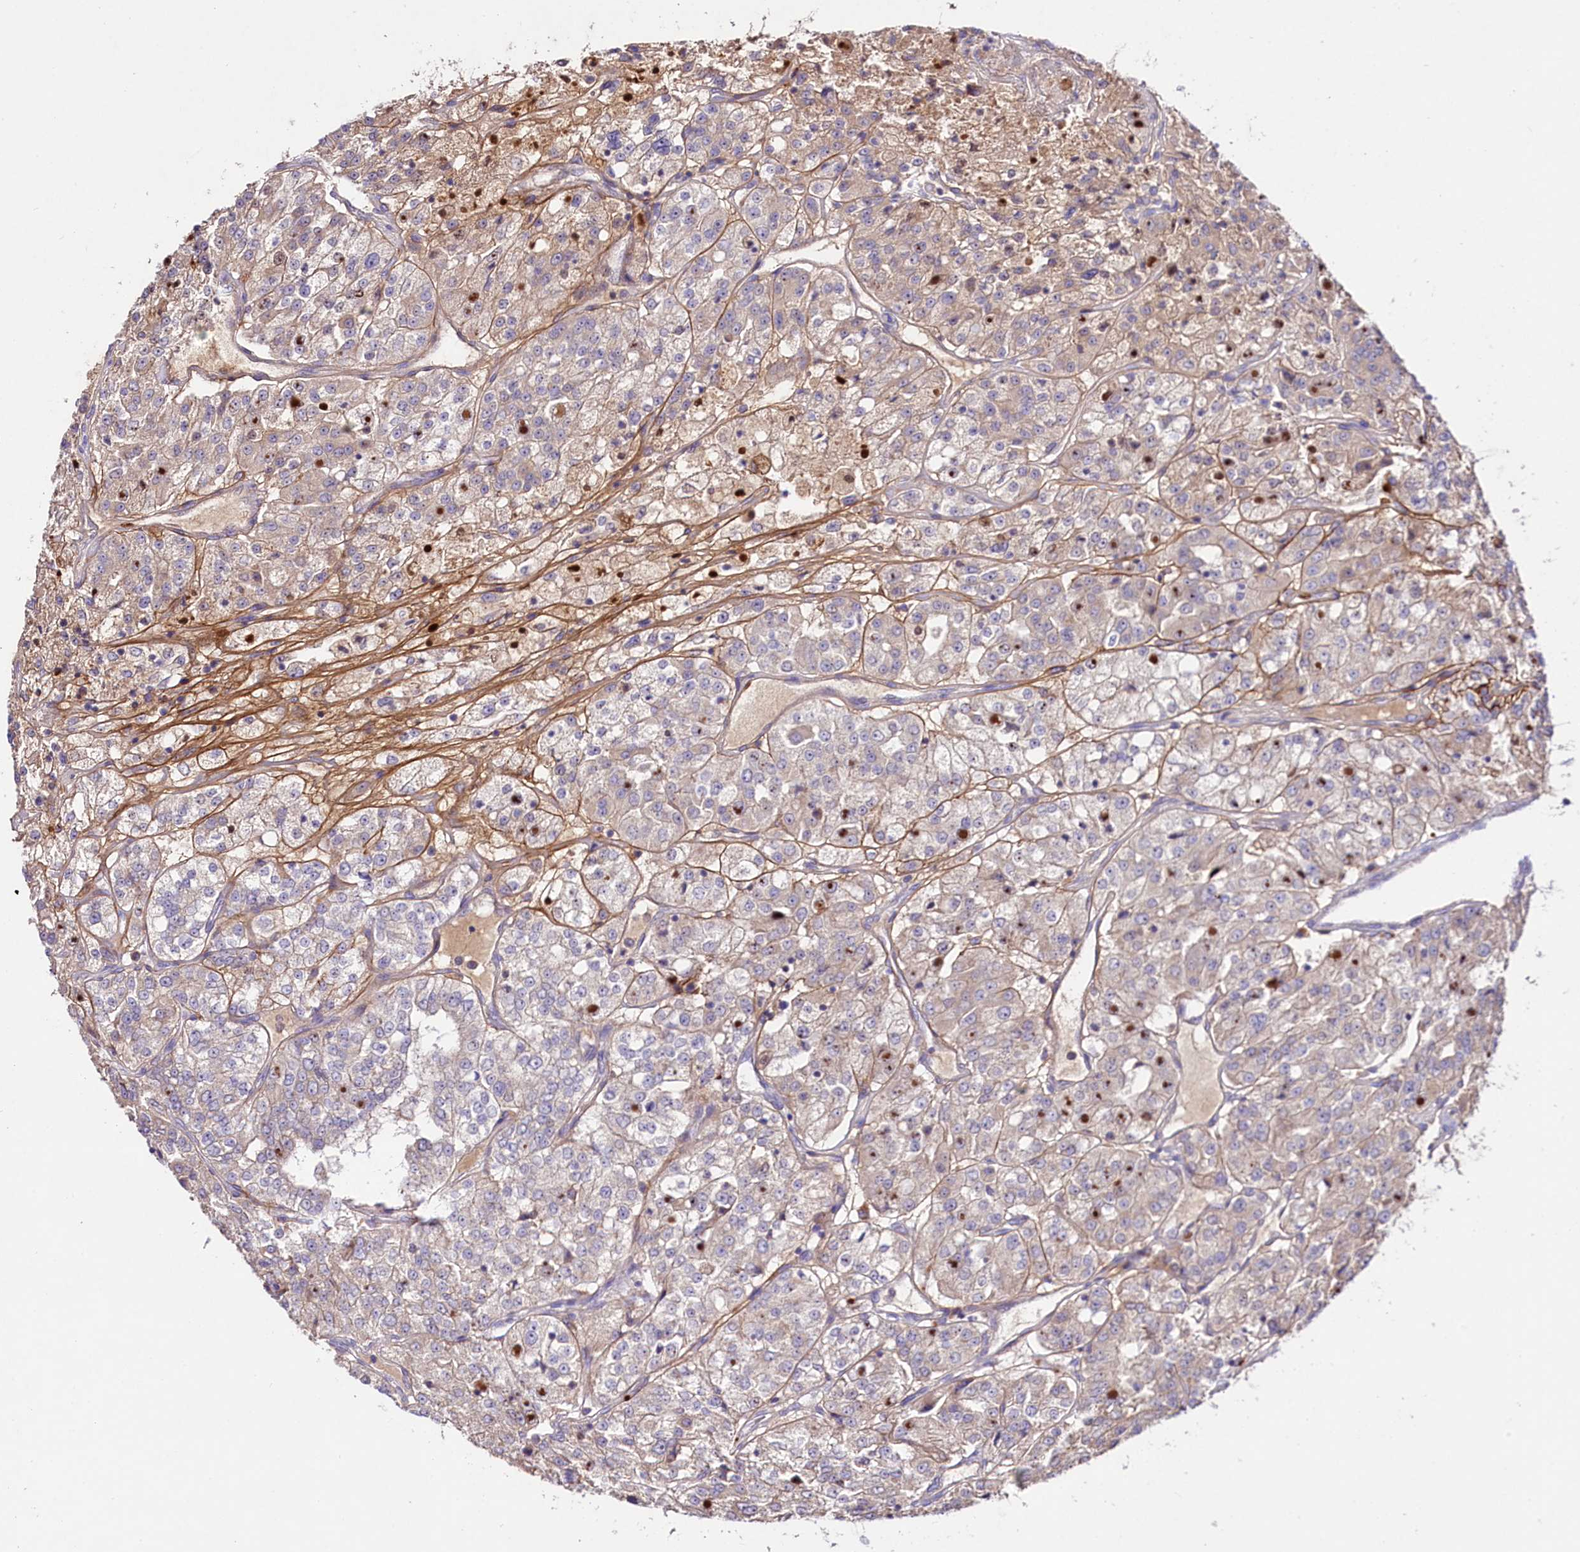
{"staining": {"intensity": "moderate", "quantity": "<25%", "location": "cytoplasmic/membranous"}, "tissue": "renal cancer", "cell_type": "Tumor cells", "image_type": "cancer", "snomed": [{"axis": "morphology", "description": "Adenocarcinoma, NOS"}, {"axis": "topography", "description": "Kidney"}], "caption": "Moderate cytoplasmic/membranous expression for a protein is identified in about <25% of tumor cells of renal adenocarcinoma using IHC.", "gene": "TNPO3", "patient": {"sex": "female", "age": 63}}